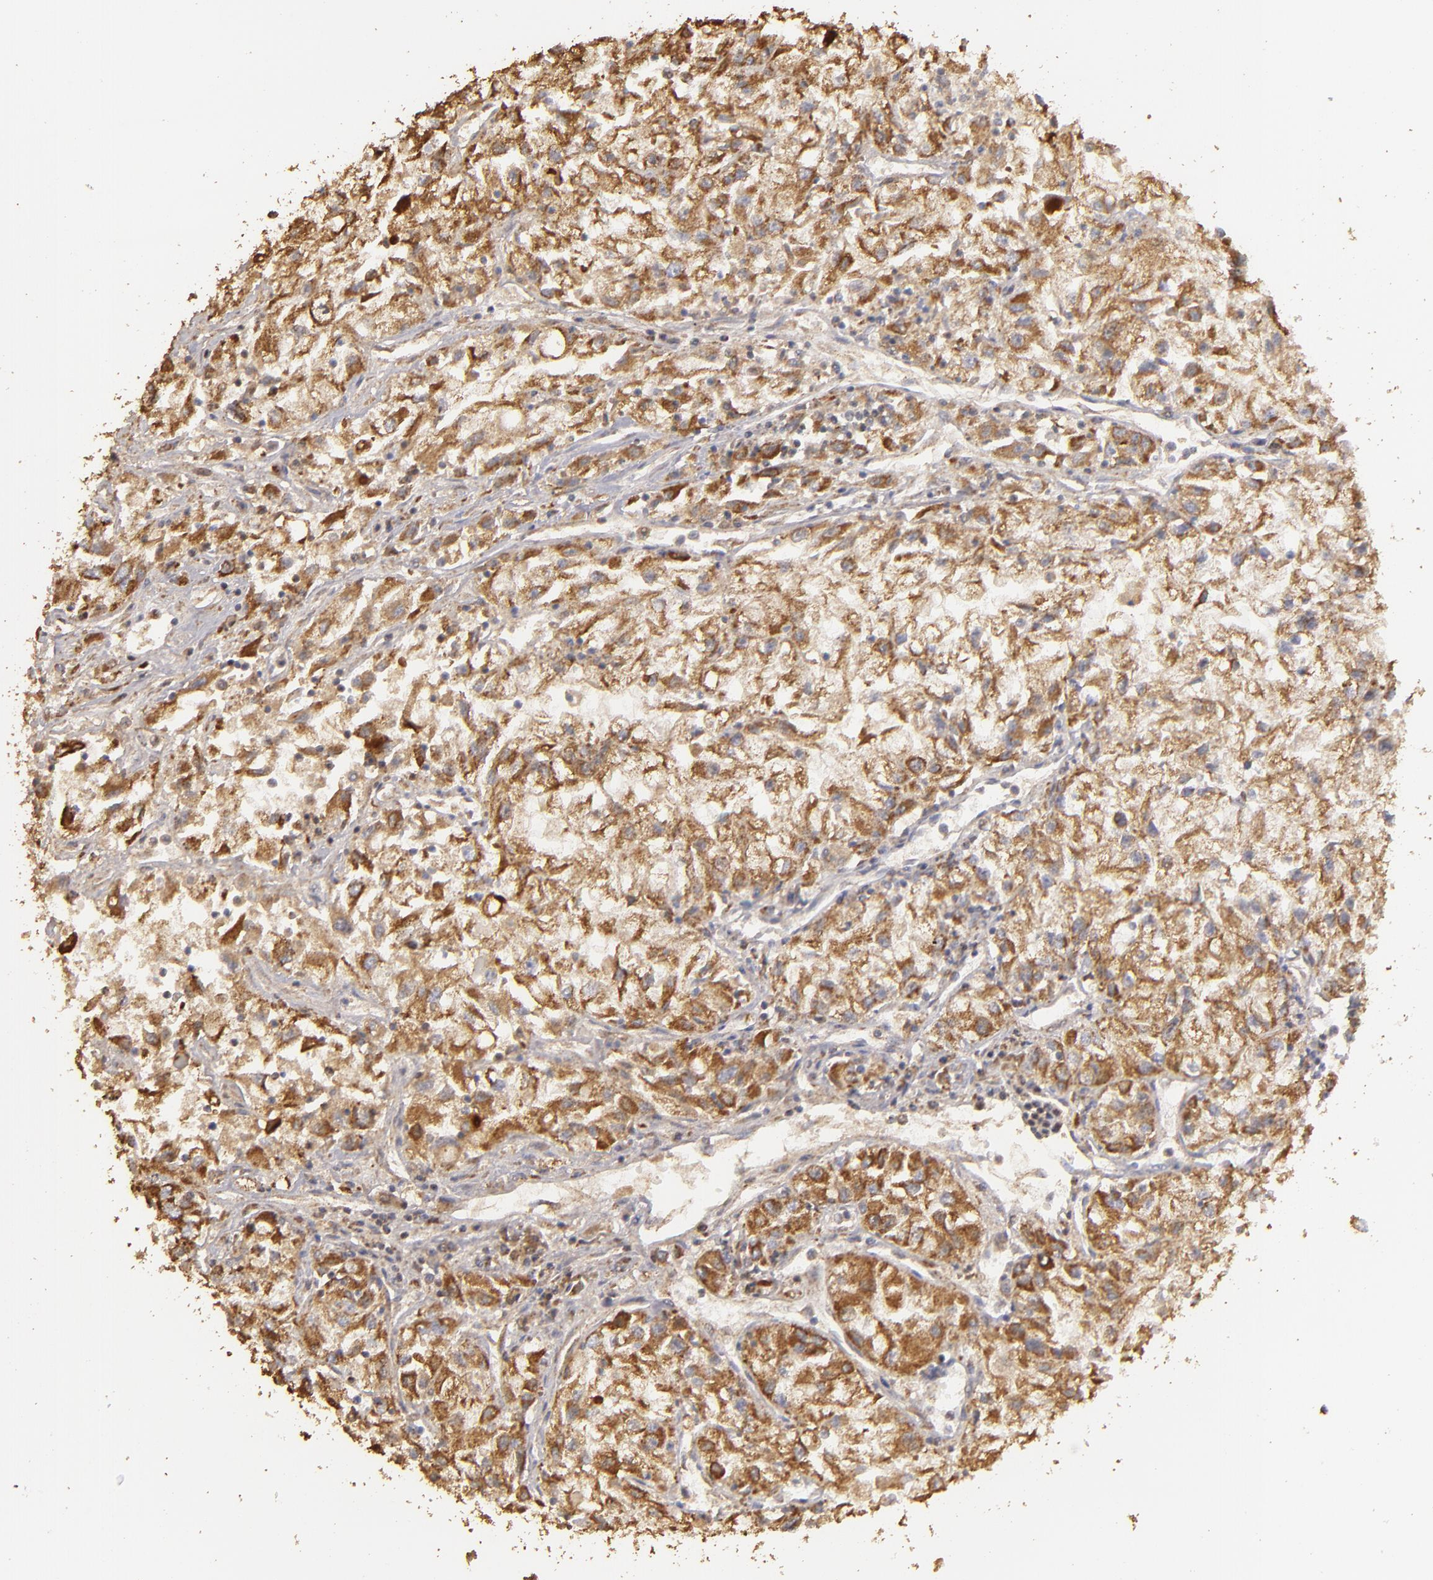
{"staining": {"intensity": "moderate", "quantity": ">75%", "location": "cytoplasmic/membranous"}, "tissue": "renal cancer", "cell_type": "Tumor cells", "image_type": "cancer", "snomed": [{"axis": "morphology", "description": "Adenocarcinoma, NOS"}, {"axis": "topography", "description": "Kidney"}], "caption": "Protein expression analysis of human adenocarcinoma (renal) reveals moderate cytoplasmic/membranous positivity in about >75% of tumor cells.", "gene": "CFB", "patient": {"sex": "male", "age": 59}}